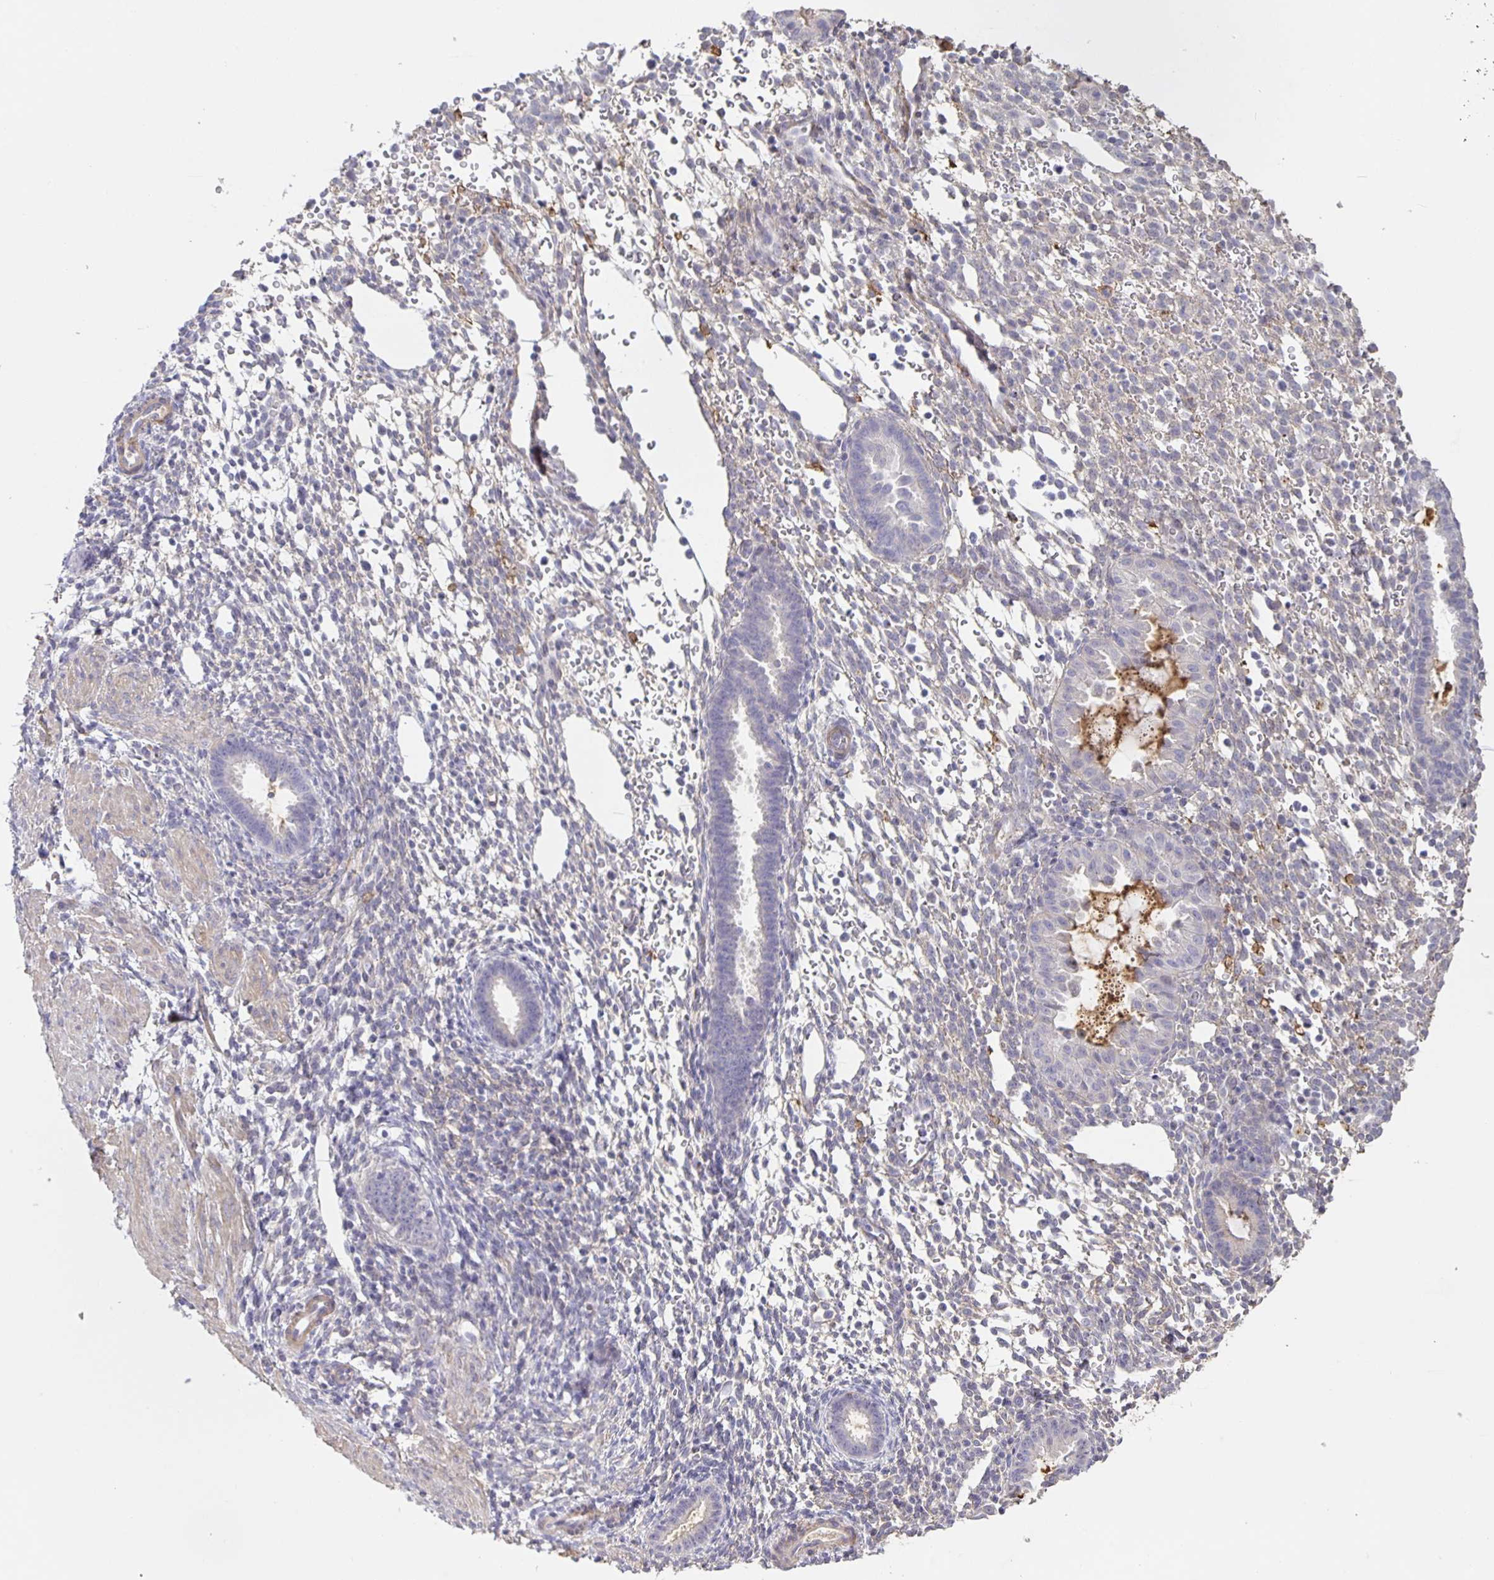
{"staining": {"intensity": "negative", "quantity": "none", "location": "none"}, "tissue": "endometrium", "cell_type": "Cells in endometrial stroma", "image_type": "normal", "snomed": [{"axis": "morphology", "description": "Normal tissue, NOS"}, {"axis": "topography", "description": "Endometrium"}], "caption": "An image of endometrium stained for a protein exhibits no brown staining in cells in endometrial stroma. (Stains: DAB (3,3'-diaminobenzidine) immunohistochemistry (IHC) with hematoxylin counter stain, Microscopy: brightfield microscopy at high magnification).", "gene": "SRCIN1", "patient": {"sex": "female", "age": 36}}